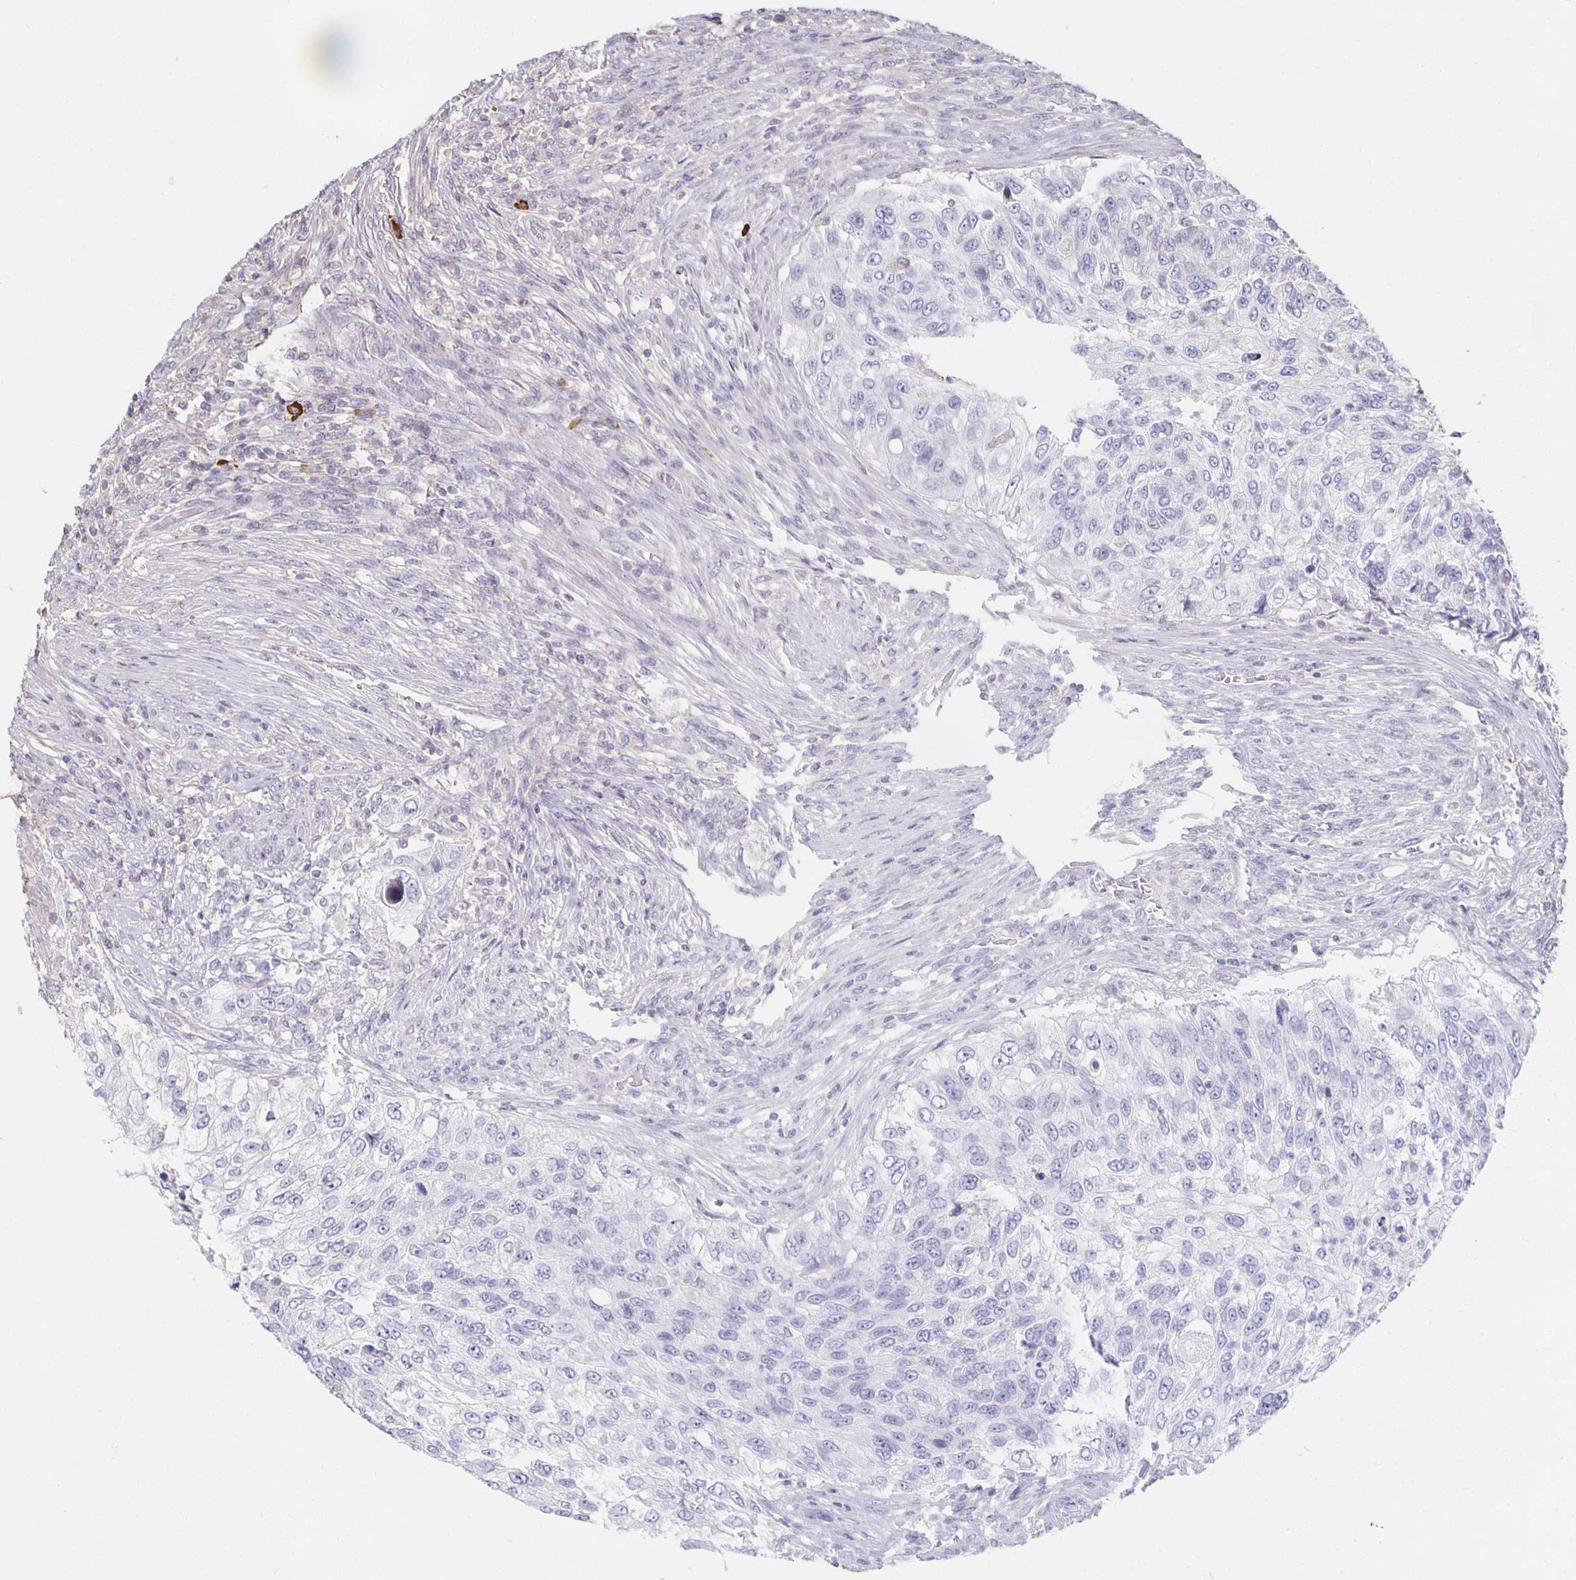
{"staining": {"intensity": "negative", "quantity": "none", "location": "none"}, "tissue": "urothelial cancer", "cell_type": "Tumor cells", "image_type": "cancer", "snomed": [{"axis": "morphology", "description": "Urothelial carcinoma, High grade"}, {"axis": "topography", "description": "Urinary bladder"}], "caption": "Tumor cells are negative for protein expression in human high-grade urothelial carcinoma.", "gene": "ZNF692", "patient": {"sex": "female", "age": 60}}